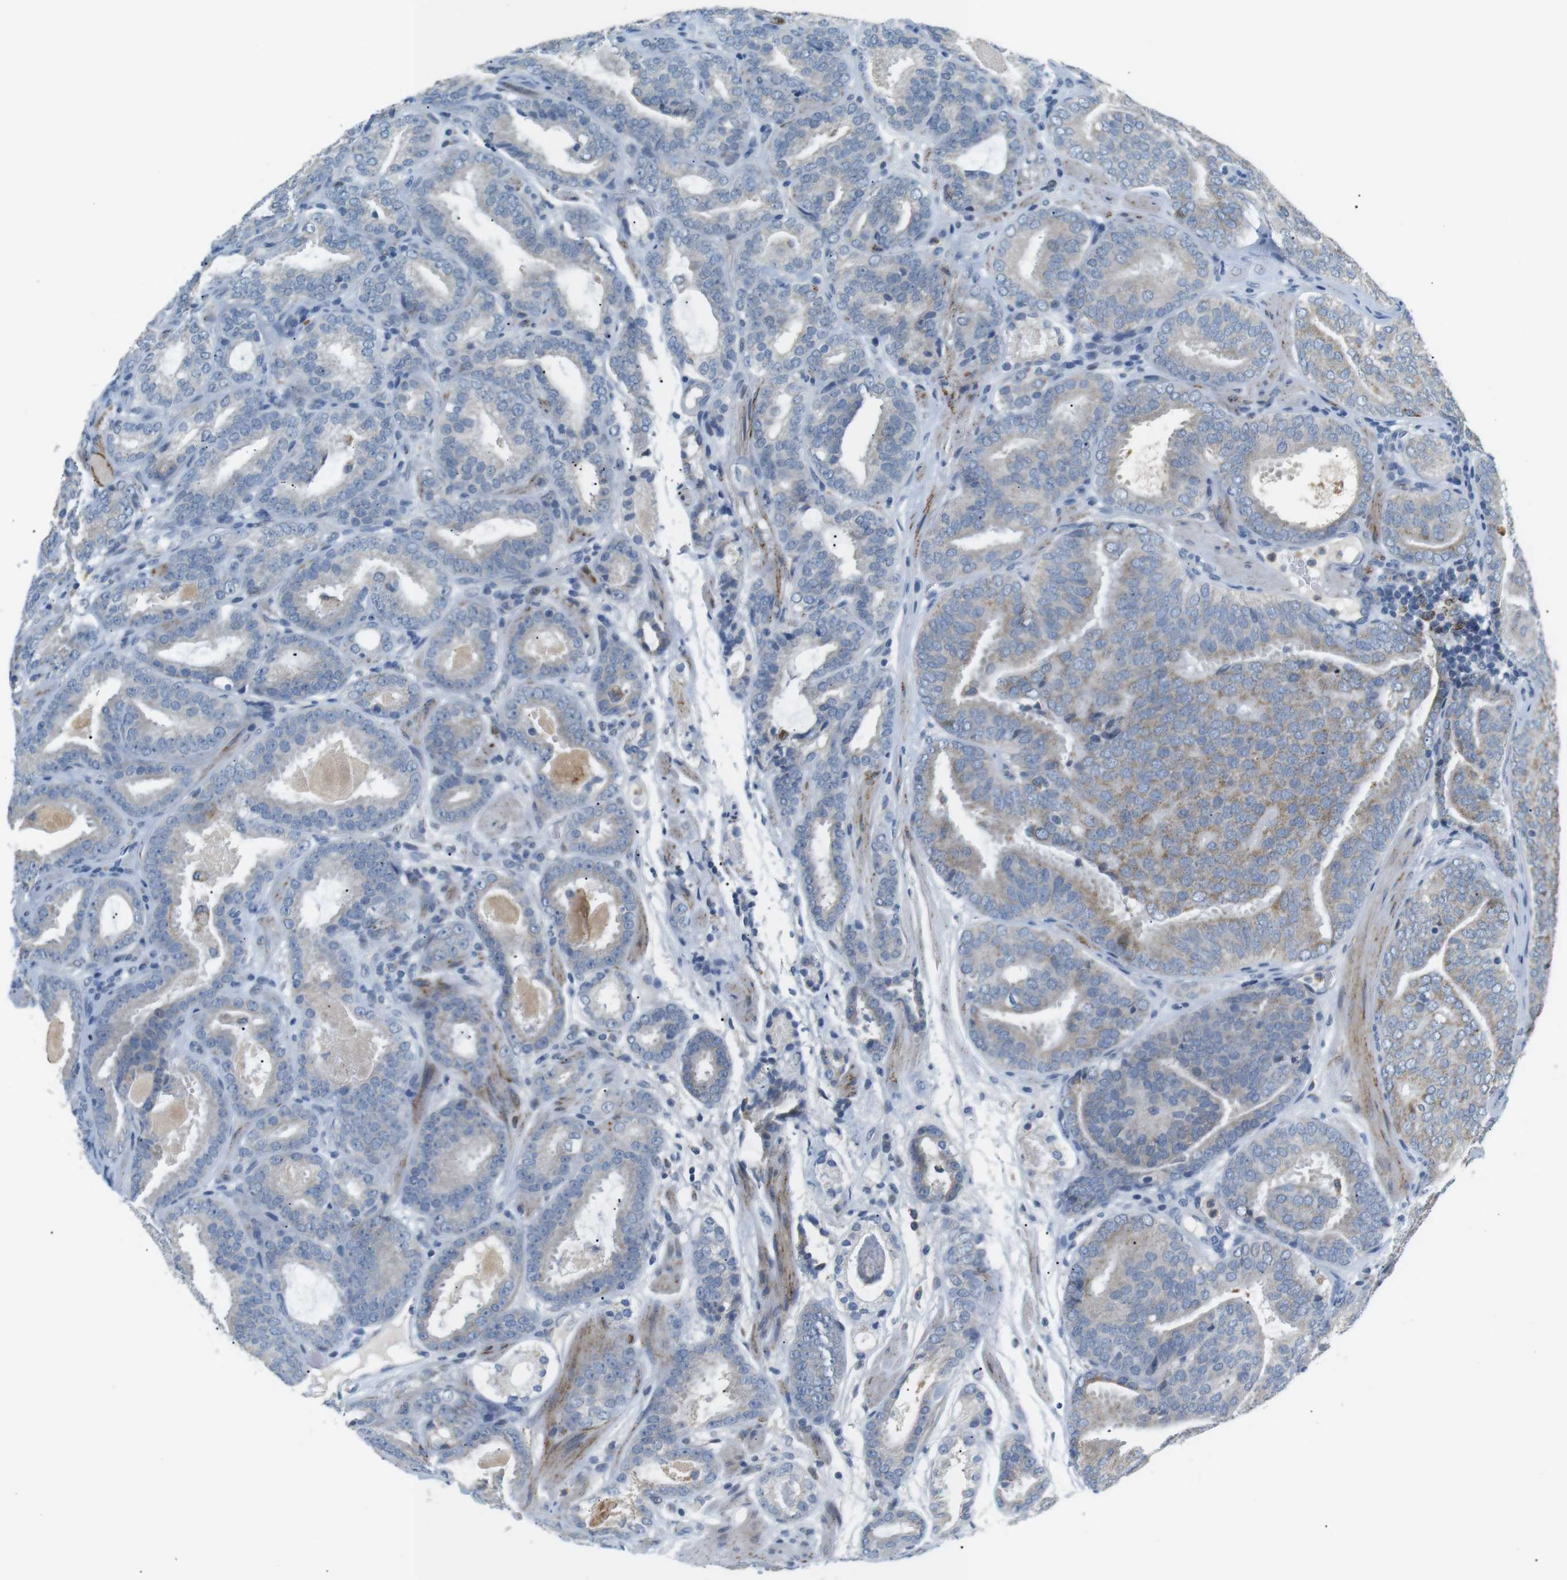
{"staining": {"intensity": "weak", "quantity": "25%-75%", "location": "cytoplasmic/membranous"}, "tissue": "prostate cancer", "cell_type": "Tumor cells", "image_type": "cancer", "snomed": [{"axis": "morphology", "description": "Adenocarcinoma, Low grade"}, {"axis": "topography", "description": "Prostate"}], "caption": "Immunohistochemistry (IHC) histopathology image of prostate cancer (adenocarcinoma (low-grade)) stained for a protein (brown), which demonstrates low levels of weak cytoplasmic/membranous staining in about 25%-75% of tumor cells.", "gene": "CD300E", "patient": {"sex": "male", "age": 69}}